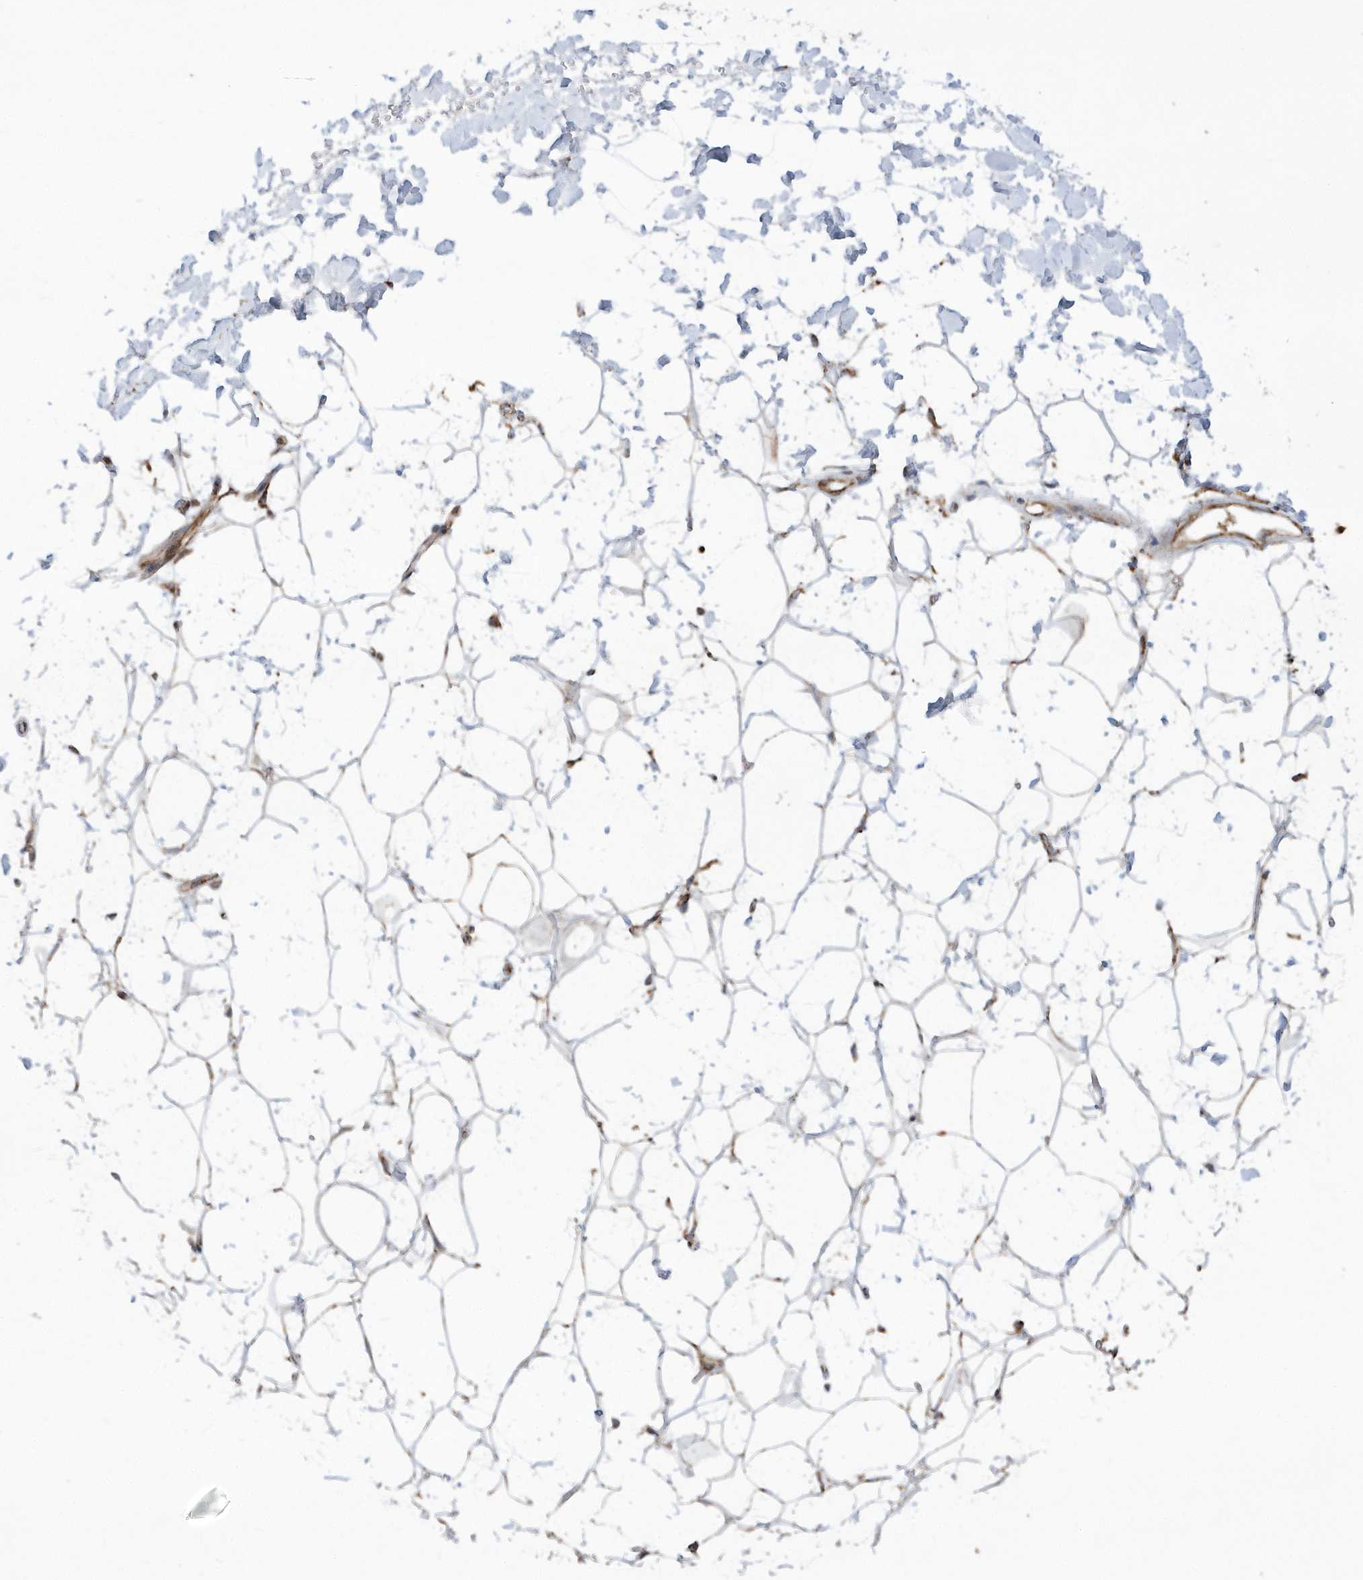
{"staining": {"intensity": "weak", "quantity": "25%-75%", "location": "cytoplasmic/membranous"}, "tissue": "adipose tissue", "cell_type": "Adipocytes", "image_type": "normal", "snomed": [{"axis": "morphology", "description": "Normal tissue, NOS"}, {"axis": "topography", "description": "Breast"}], "caption": "A brown stain shows weak cytoplasmic/membranous expression of a protein in adipocytes of normal human adipose tissue. Using DAB (brown) and hematoxylin (blue) stains, captured at high magnification using brightfield microscopy.", "gene": "SH3BP2", "patient": {"sex": "female", "age": 26}}